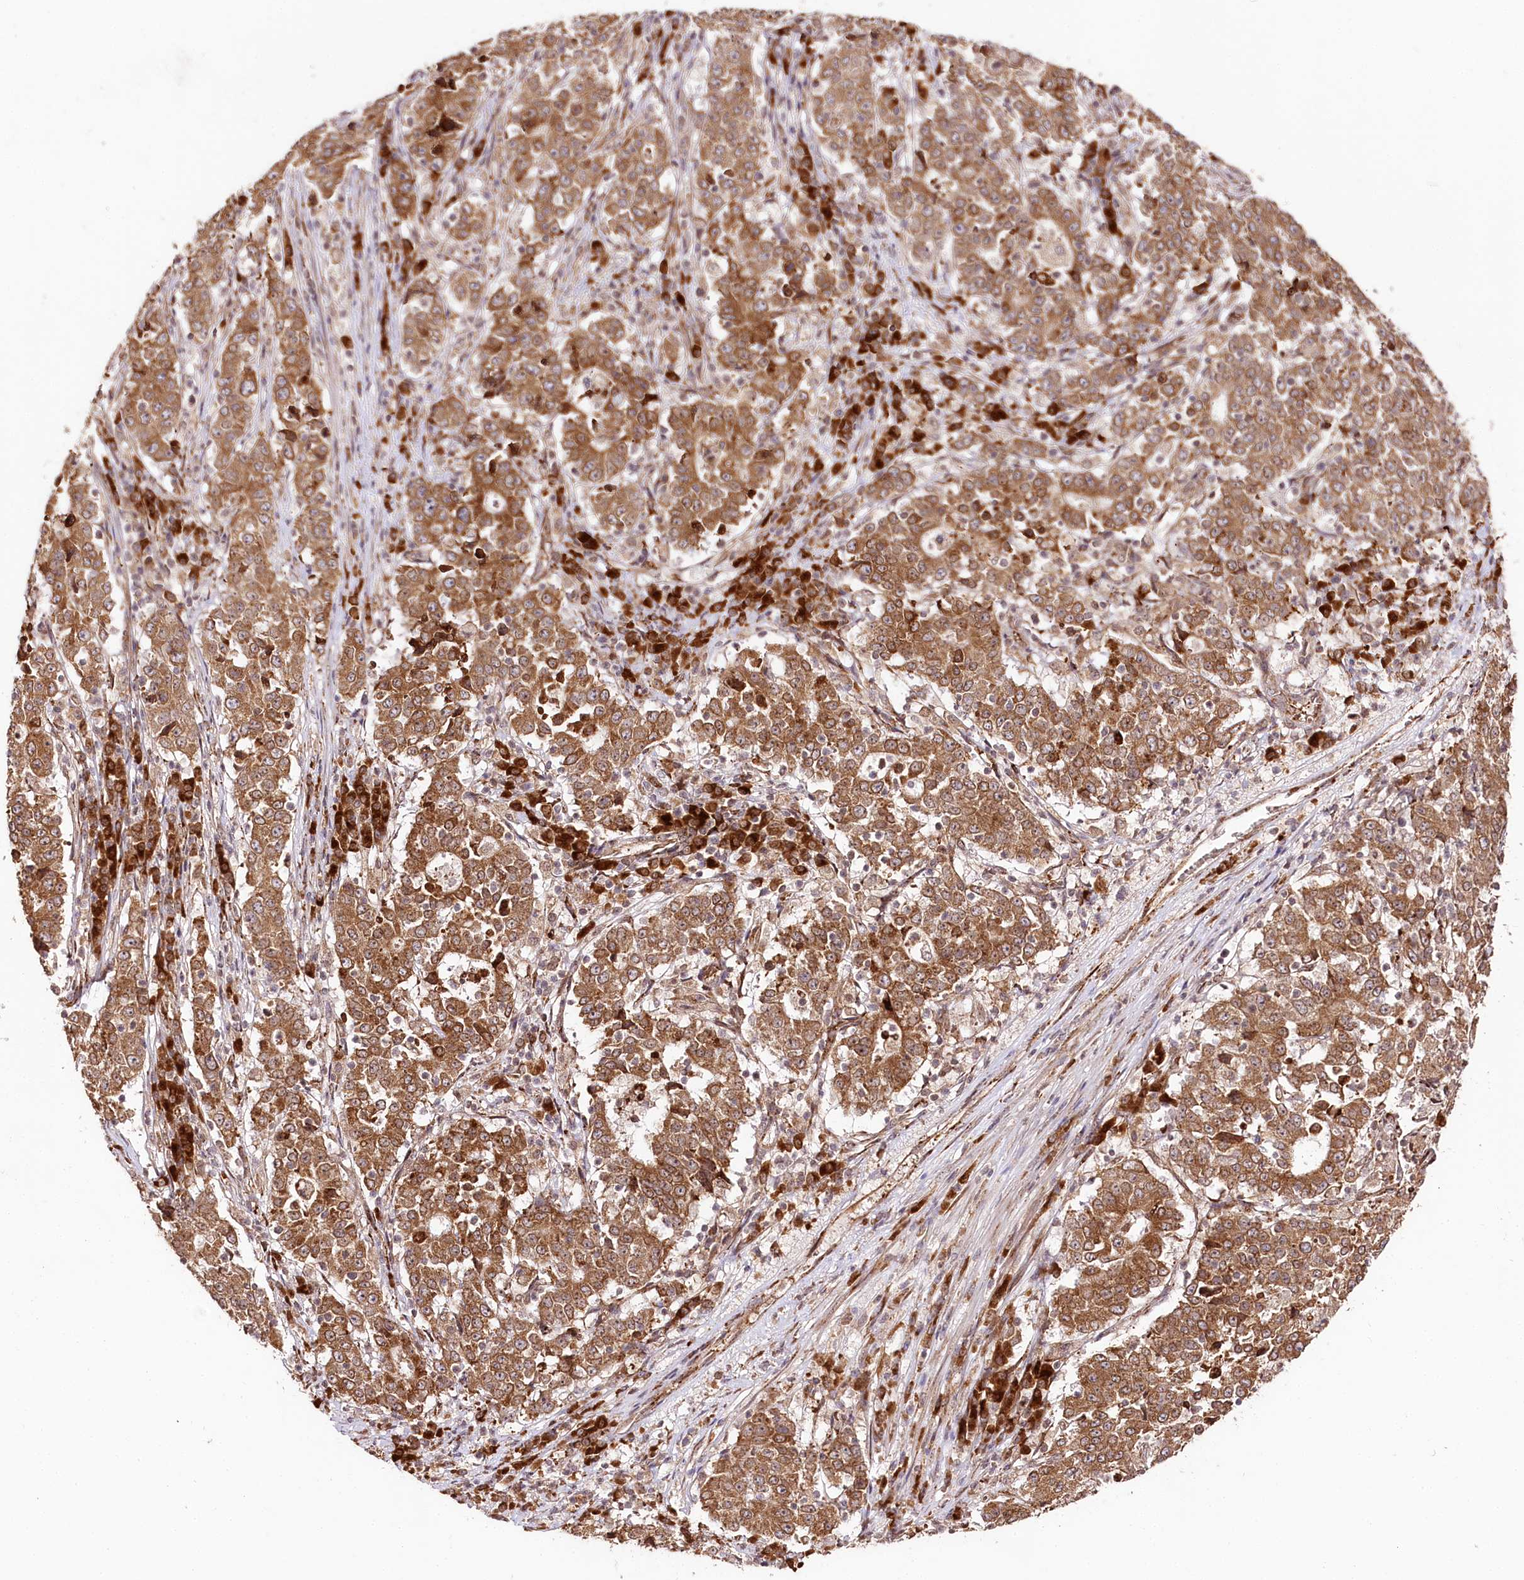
{"staining": {"intensity": "strong", "quantity": ">75%", "location": "cytoplasmic/membranous"}, "tissue": "stomach cancer", "cell_type": "Tumor cells", "image_type": "cancer", "snomed": [{"axis": "morphology", "description": "Adenocarcinoma, NOS"}, {"axis": "topography", "description": "Stomach"}], "caption": "Stomach cancer stained for a protein demonstrates strong cytoplasmic/membranous positivity in tumor cells.", "gene": "ENSG00000144785", "patient": {"sex": "male", "age": 59}}